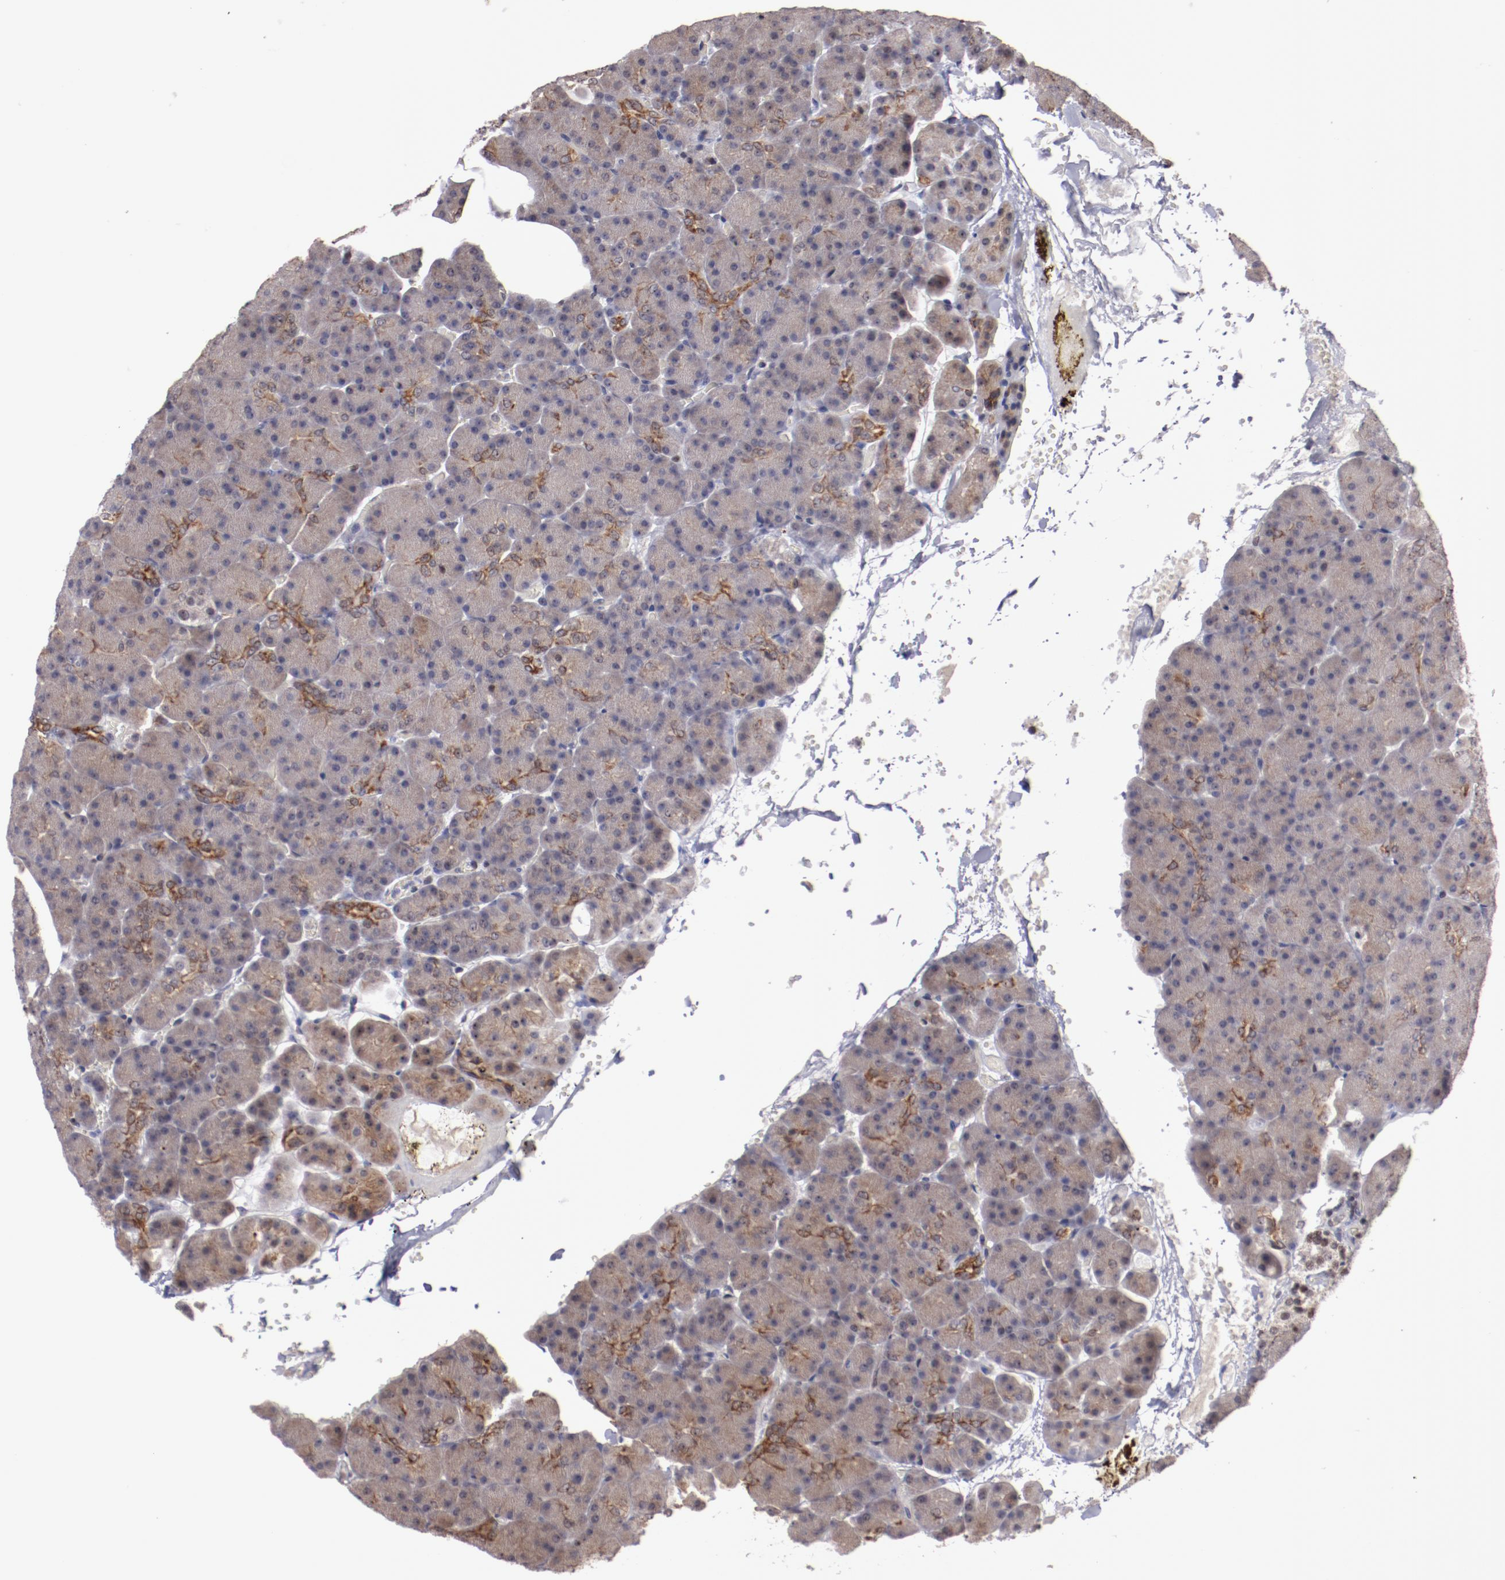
{"staining": {"intensity": "weak", "quantity": ">75%", "location": "cytoplasmic/membranous,nuclear"}, "tissue": "carcinoid", "cell_type": "Tumor cells", "image_type": "cancer", "snomed": [{"axis": "morphology", "description": "Normal tissue, NOS"}, {"axis": "morphology", "description": "Carcinoid, malignant, NOS"}, {"axis": "topography", "description": "Pancreas"}], "caption": "Tumor cells display low levels of weak cytoplasmic/membranous and nuclear expression in about >75% of cells in human malignant carcinoid. (brown staining indicates protein expression, while blue staining denotes nuclei).", "gene": "DDX24", "patient": {"sex": "female", "age": 35}}